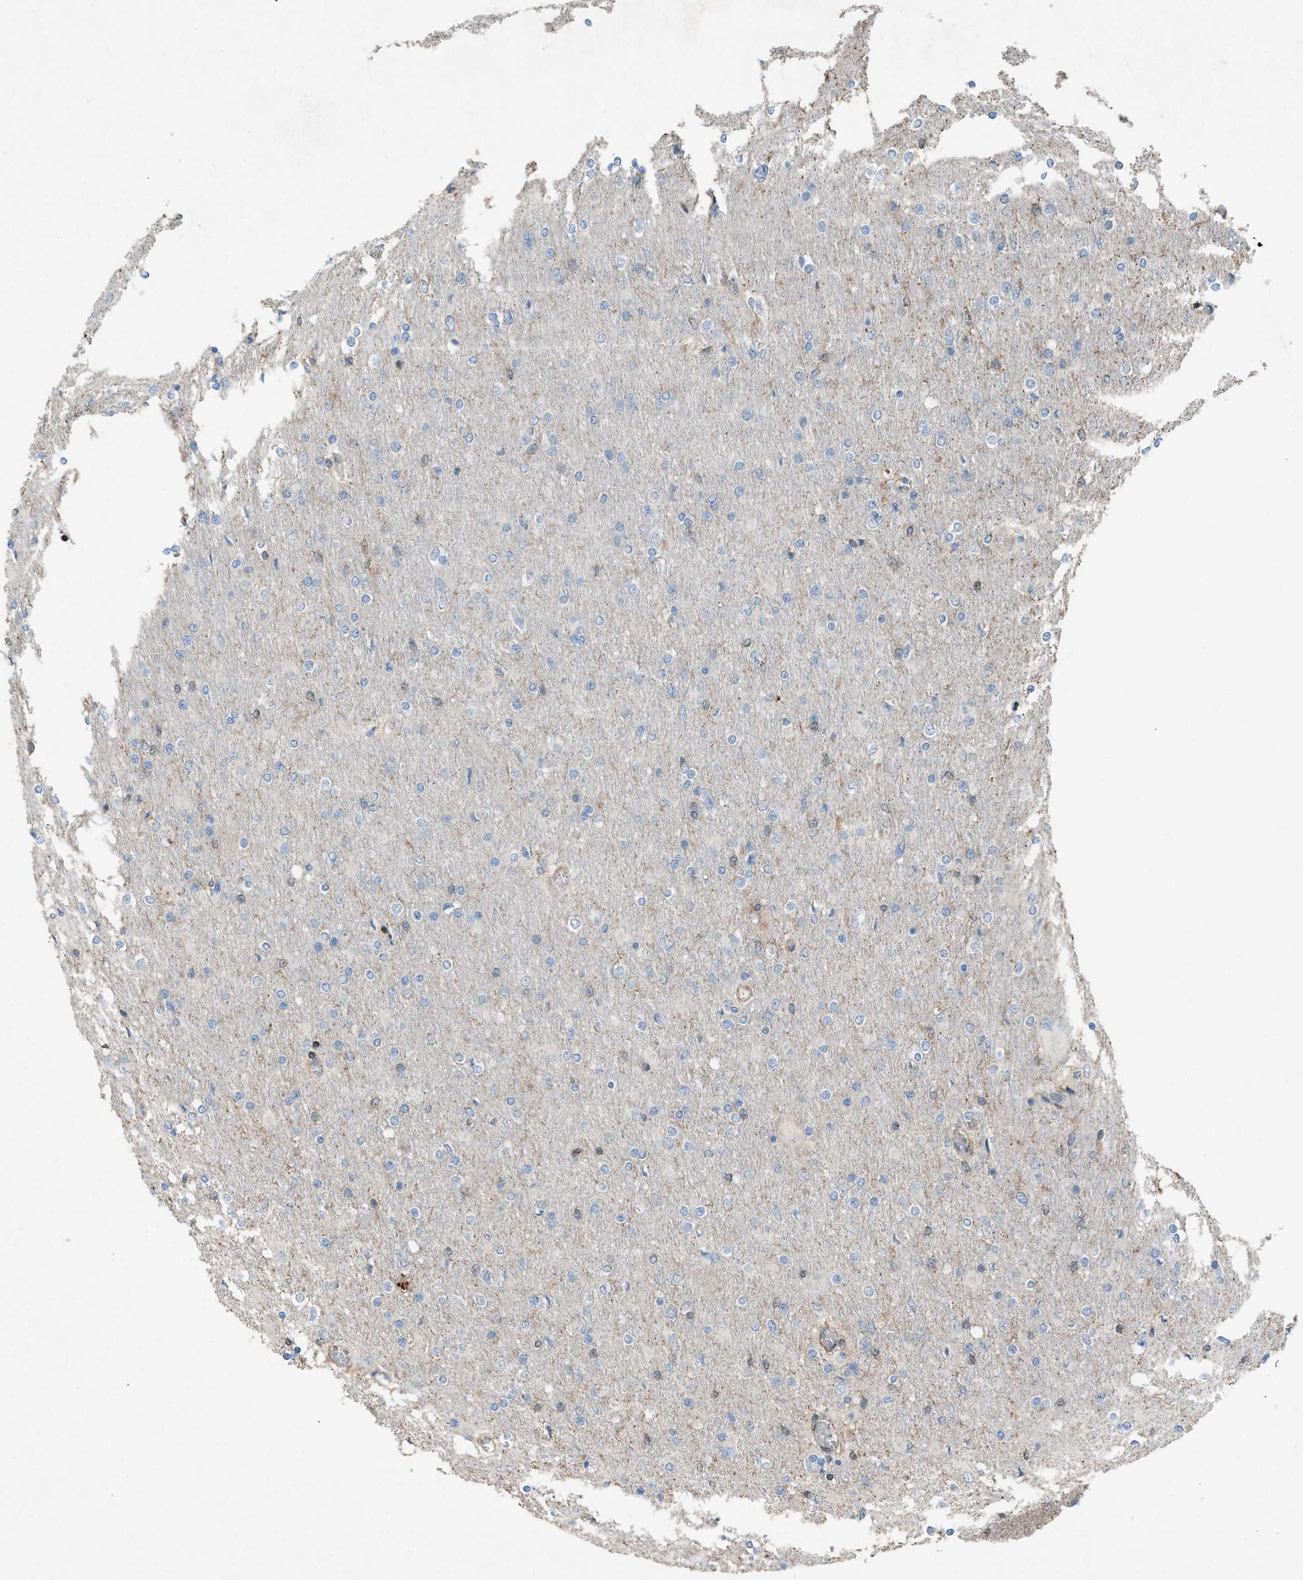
{"staining": {"intensity": "negative", "quantity": "none", "location": "none"}, "tissue": "glioma", "cell_type": "Tumor cells", "image_type": "cancer", "snomed": [{"axis": "morphology", "description": "Glioma, malignant, High grade"}, {"axis": "topography", "description": "Cerebral cortex"}], "caption": "IHC of human glioma demonstrates no expression in tumor cells.", "gene": "NCK2", "patient": {"sex": "female", "age": 36}}